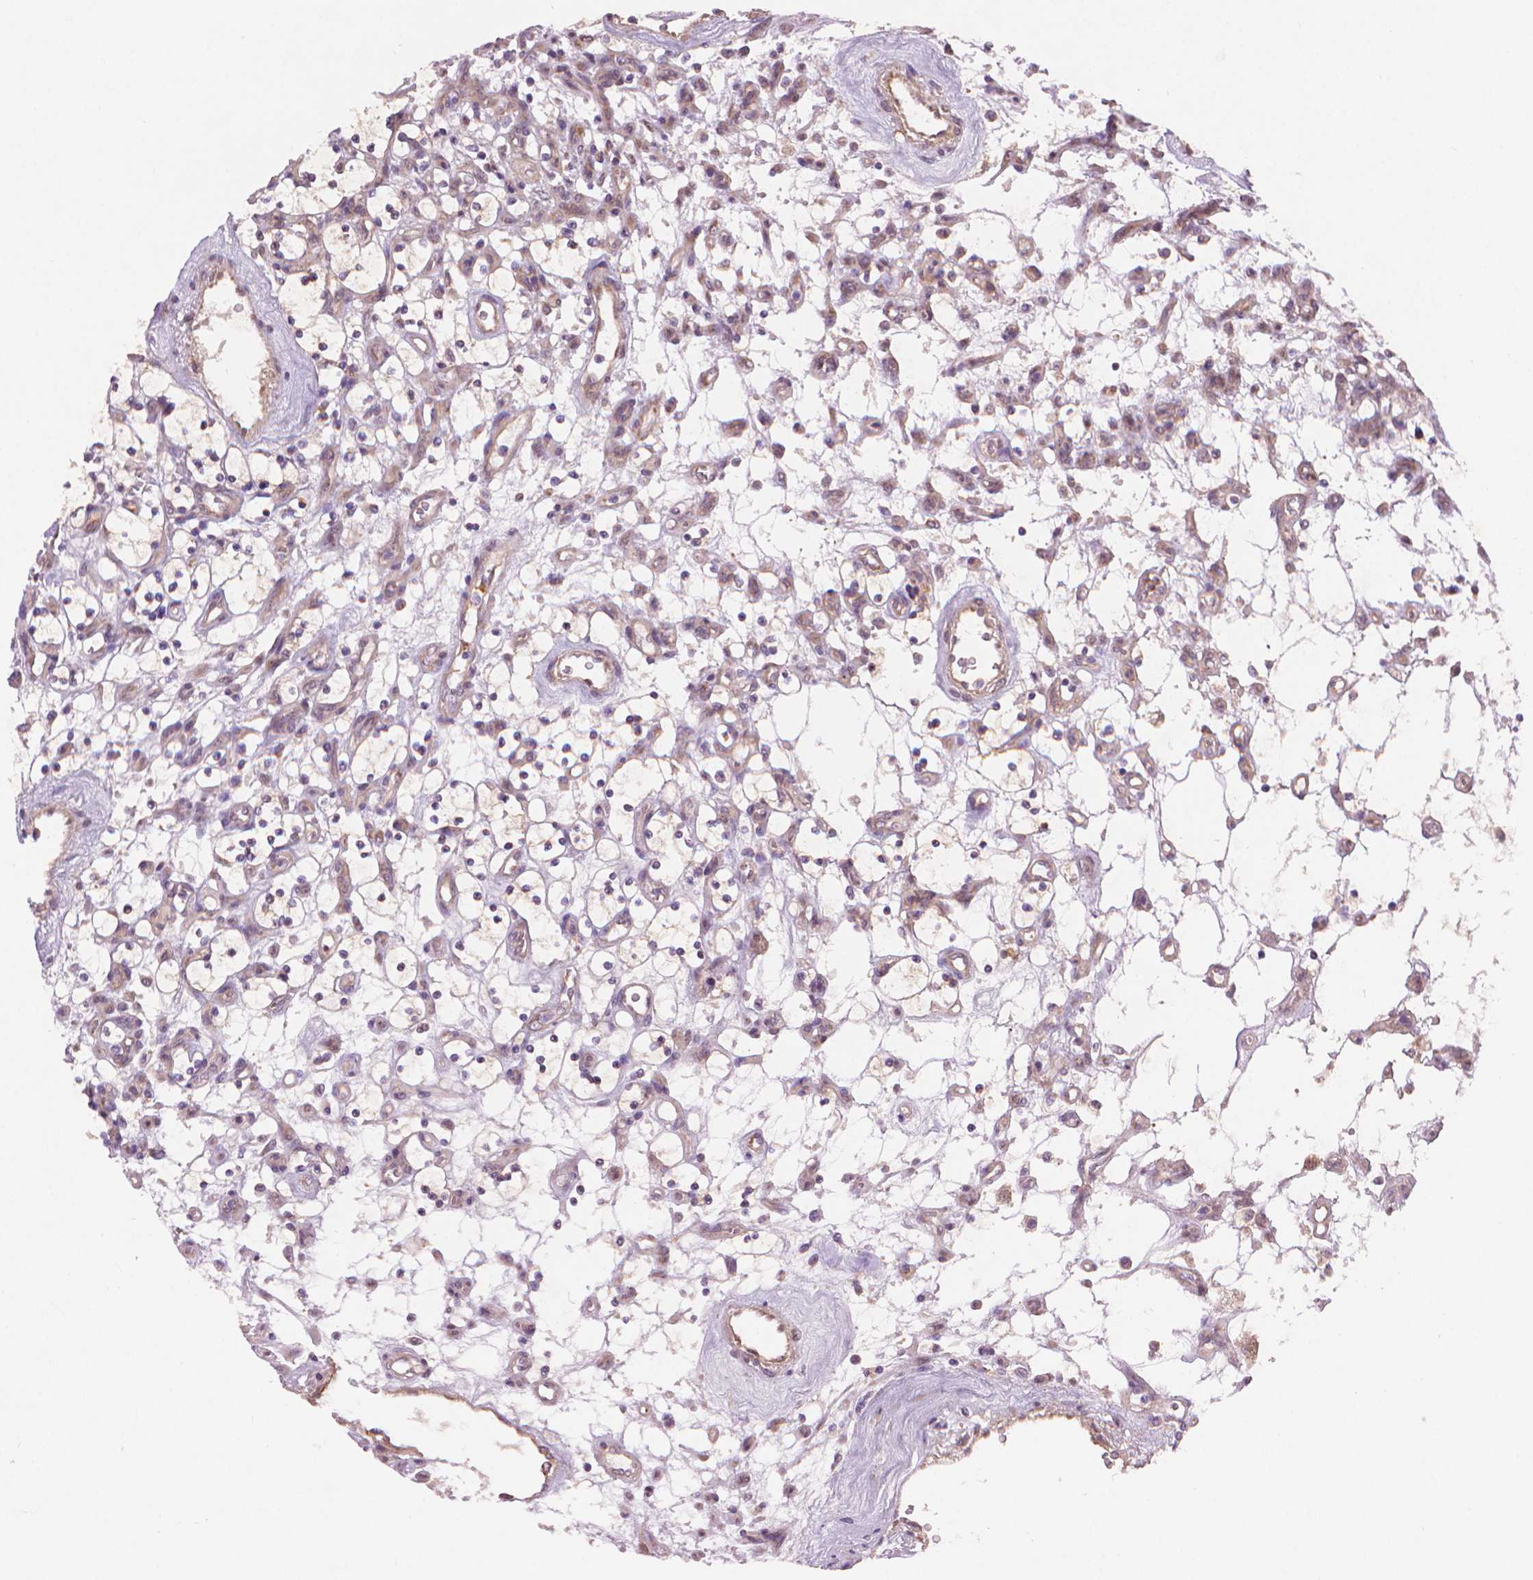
{"staining": {"intensity": "weak", "quantity": "<25%", "location": "cytoplasmic/membranous"}, "tissue": "renal cancer", "cell_type": "Tumor cells", "image_type": "cancer", "snomed": [{"axis": "morphology", "description": "Adenocarcinoma, NOS"}, {"axis": "topography", "description": "Kidney"}], "caption": "This photomicrograph is of adenocarcinoma (renal) stained with immunohistochemistry (IHC) to label a protein in brown with the nuclei are counter-stained blue. There is no positivity in tumor cells.", "gene": "AMMECR1", "patient": {"sex": "female", "age": 69}}